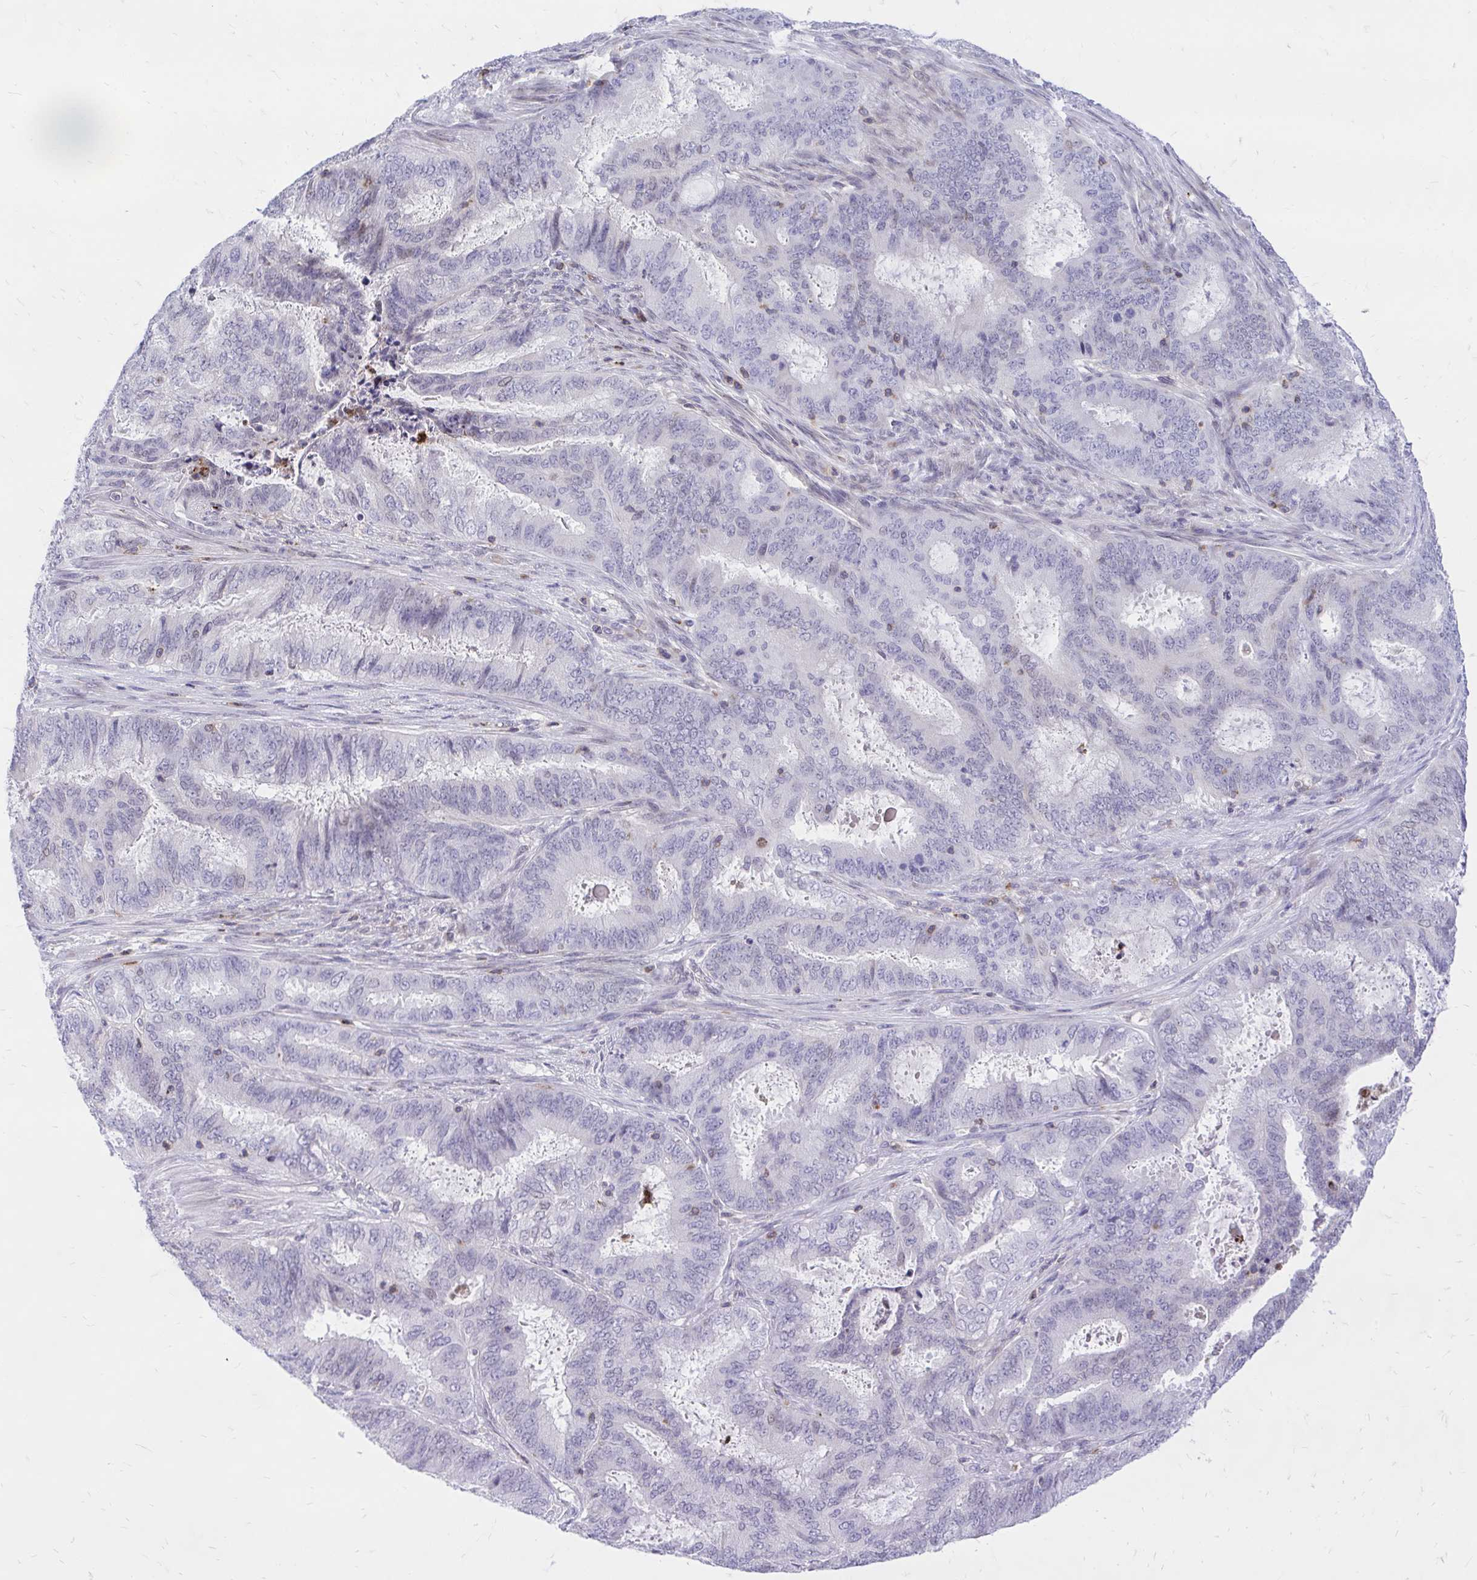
{"staining": {"intensity": "negative", "quantity": "none", "location": "none"}, "tissue": "endometrial cancer", "cell_type": "Tumor cells", "image_type": "cancer", "snomed": [{"axis": "morphology", "description": "Adenocarcinoma, NOS"}, {"axis": "topography", "description": "Endometrium"}], "caption": "Human endometrial cancer stained for a protein using IHC reveals no positivity in tumor cells.", "gene": "CXCL8", "patient": {"sex": "female", "age": 51}}